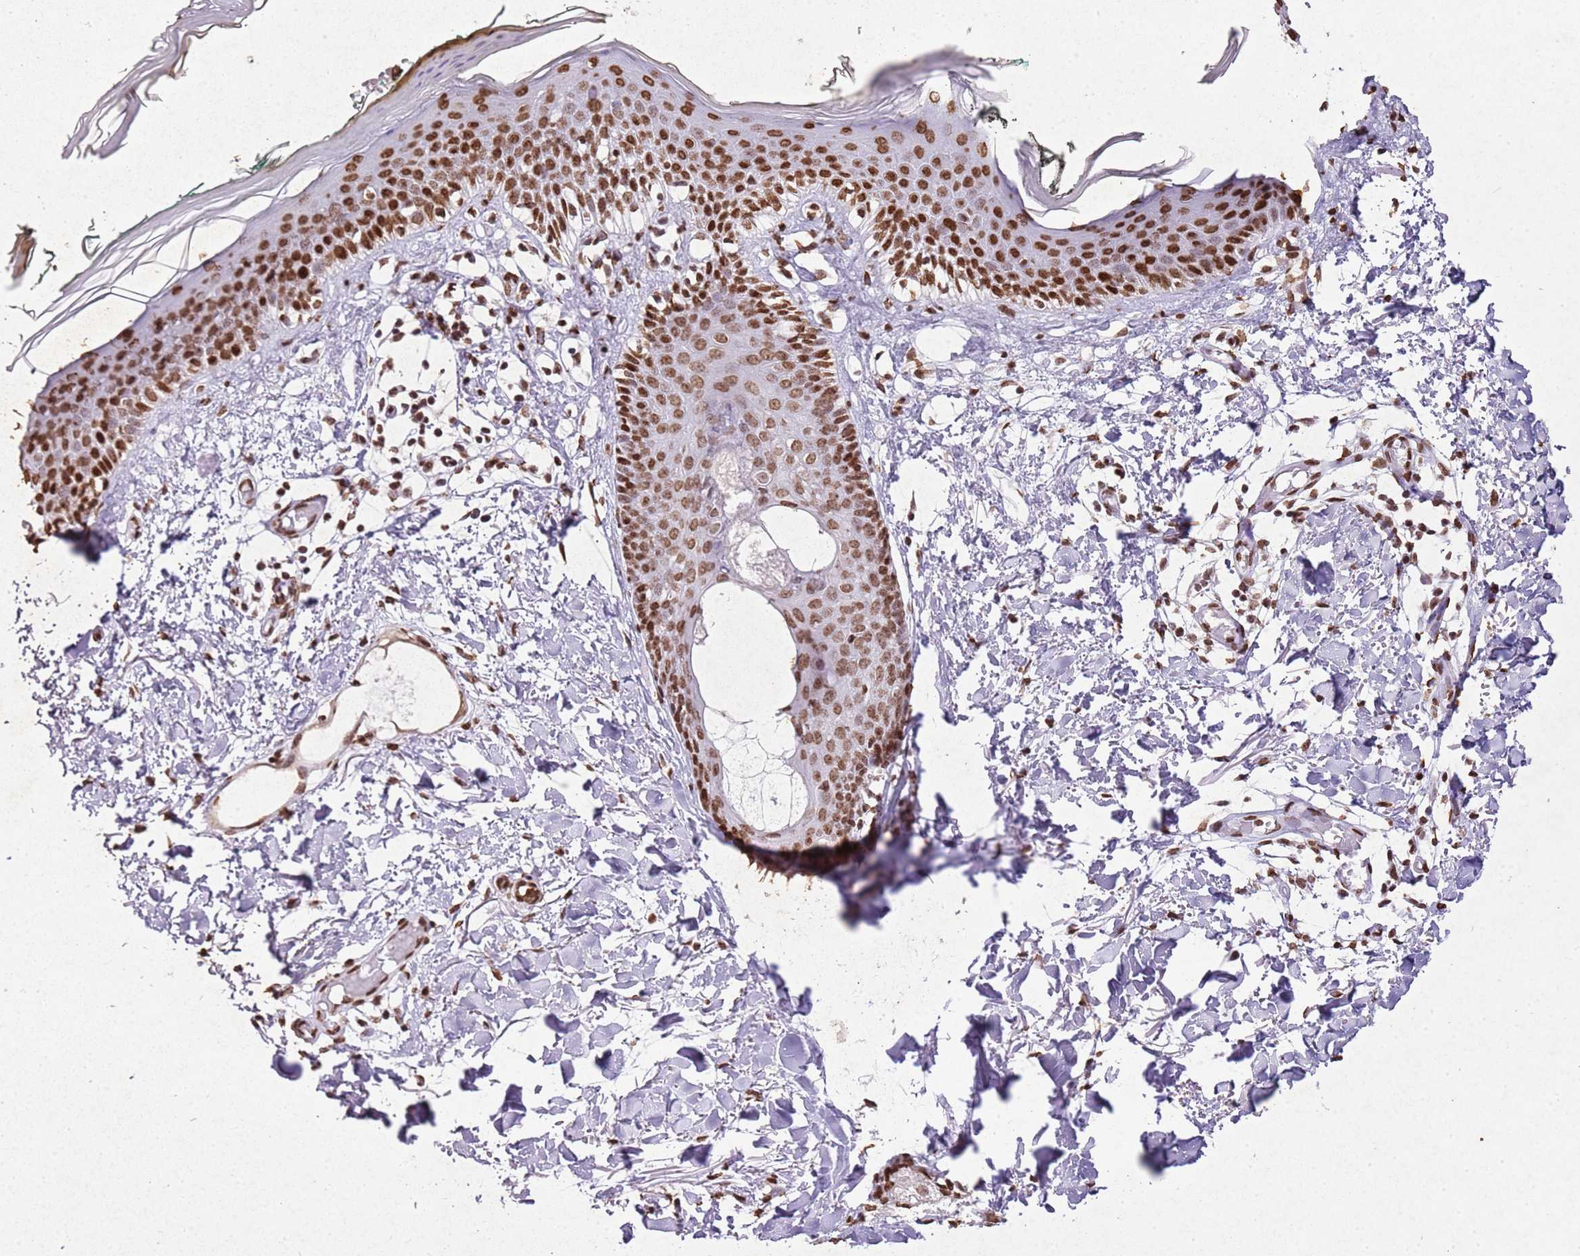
{"staining": {"intensity": "moderate", "quantity": ">75%", "location": "nuclear"}, "tissue": "skin", "cell_type": "Fibroblasts", "image_type": "normal", "snomed": [{"axis": "morphology", "description": "Normal tissue, NOS"}, {"axis": "topography", "description": "Skin"}], "caption": "Brown immunohistochemical staining in unremarkable skin exhibits moderate nuclear positivity in about >75% of fibroblasts.", "gene": "BMAL1", "patient": {"sex": "male", "age": 62}}